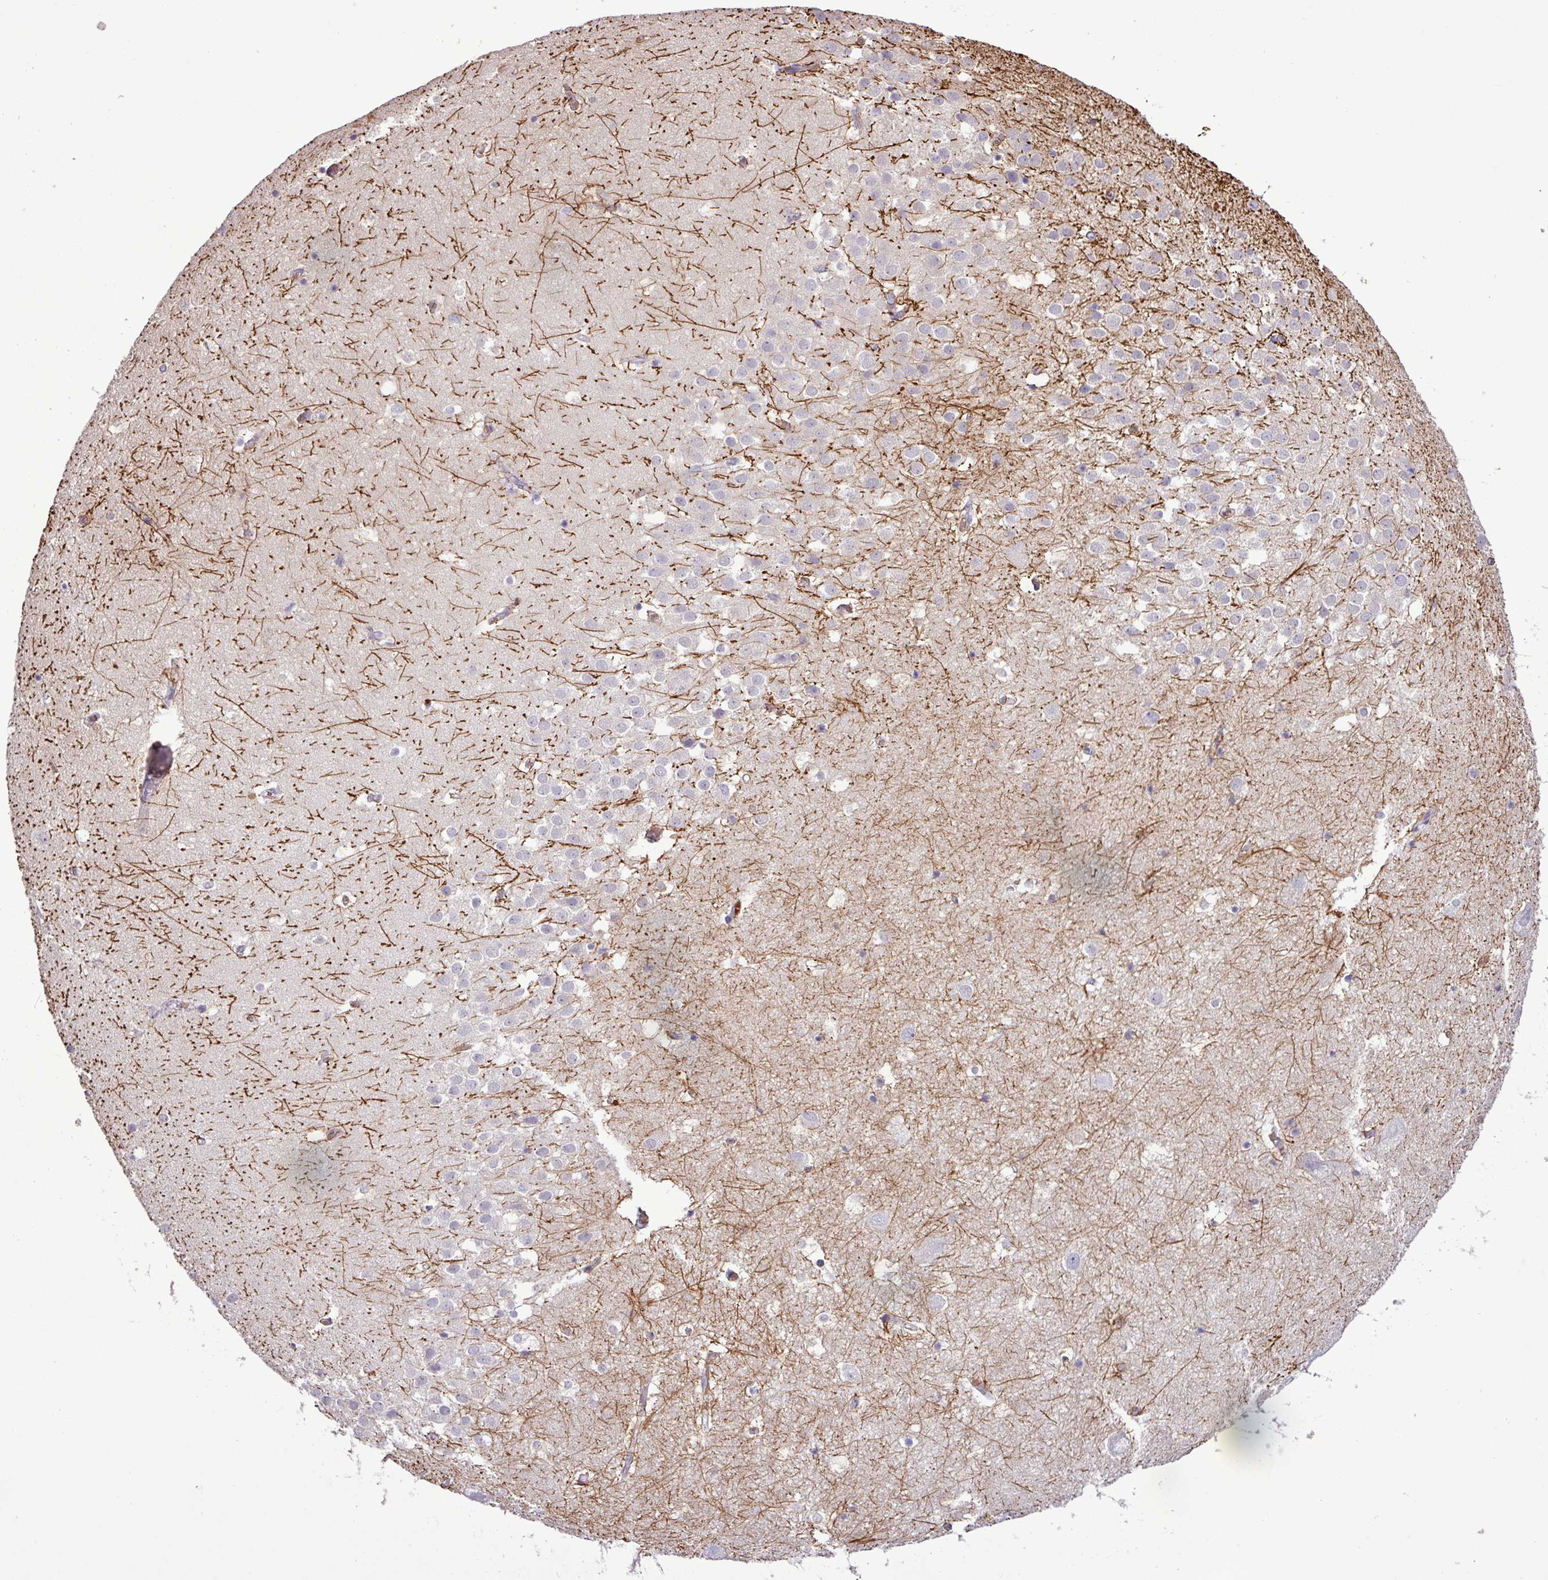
{"staining": {"intensity": "strong", "quantity": "<25%", "location": "cytoplasmic/membranous"}, "tissue": "hippocampus", "cell_type": "Glial cells", "image_type": "normal", "snomed": [{"axis": "morphology", "description": "Normal tissue, NOS"}, {"axis": "topography", "description": "Hippocampus"}], "caption": "A medium amount of strong cytoplasmic/membranous expression is seen in approximately <25% of glial cells in unremarkable hippocampus. The protein of interest is shown in brown color, while the nuclei are stained blue.", "gene": "MGAT4B", "patient": {"sex": "female", "age": 52}}